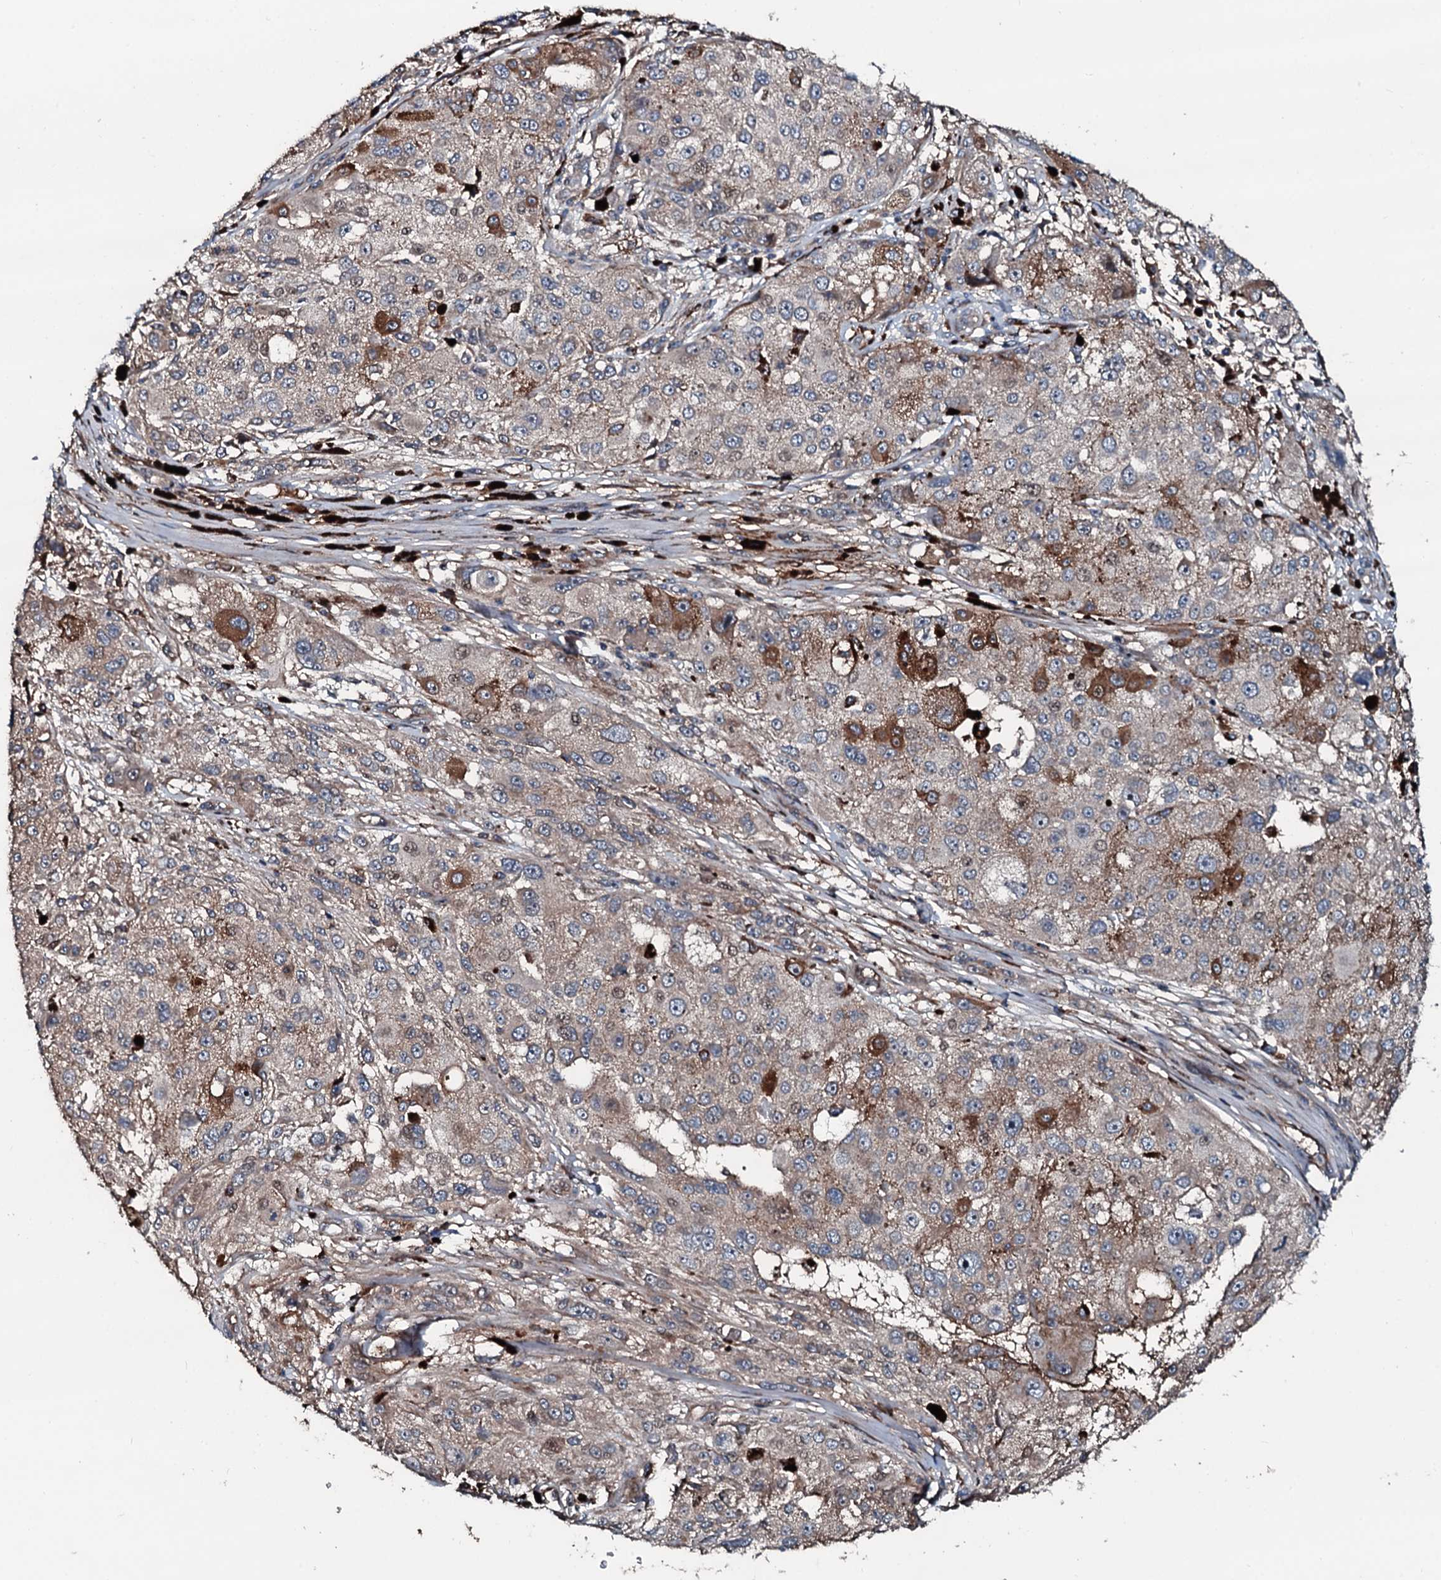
{"staining": {"intensity": "moderate", "quantity": "<25%", "location": "cytoplasmic/membranous"}, "tissue": "melanoma", "cell_type": "Tumor cells", "image_type": "cancer", "snomed": [{"axis": "morphology", "description": "Necrosis, NOS"}, {"axis": "morphology", "description": "Malignant melanoma, NOS"}, {"axis": "topography", "description": "Skin"}], "caption": "Melanoma stained with IHC demonstrates moderate cytoplasmic/membranous staining in about <25% of tumor cells.", "gene": "AARS1", "patient": {"sex": "female", "age": 87}}